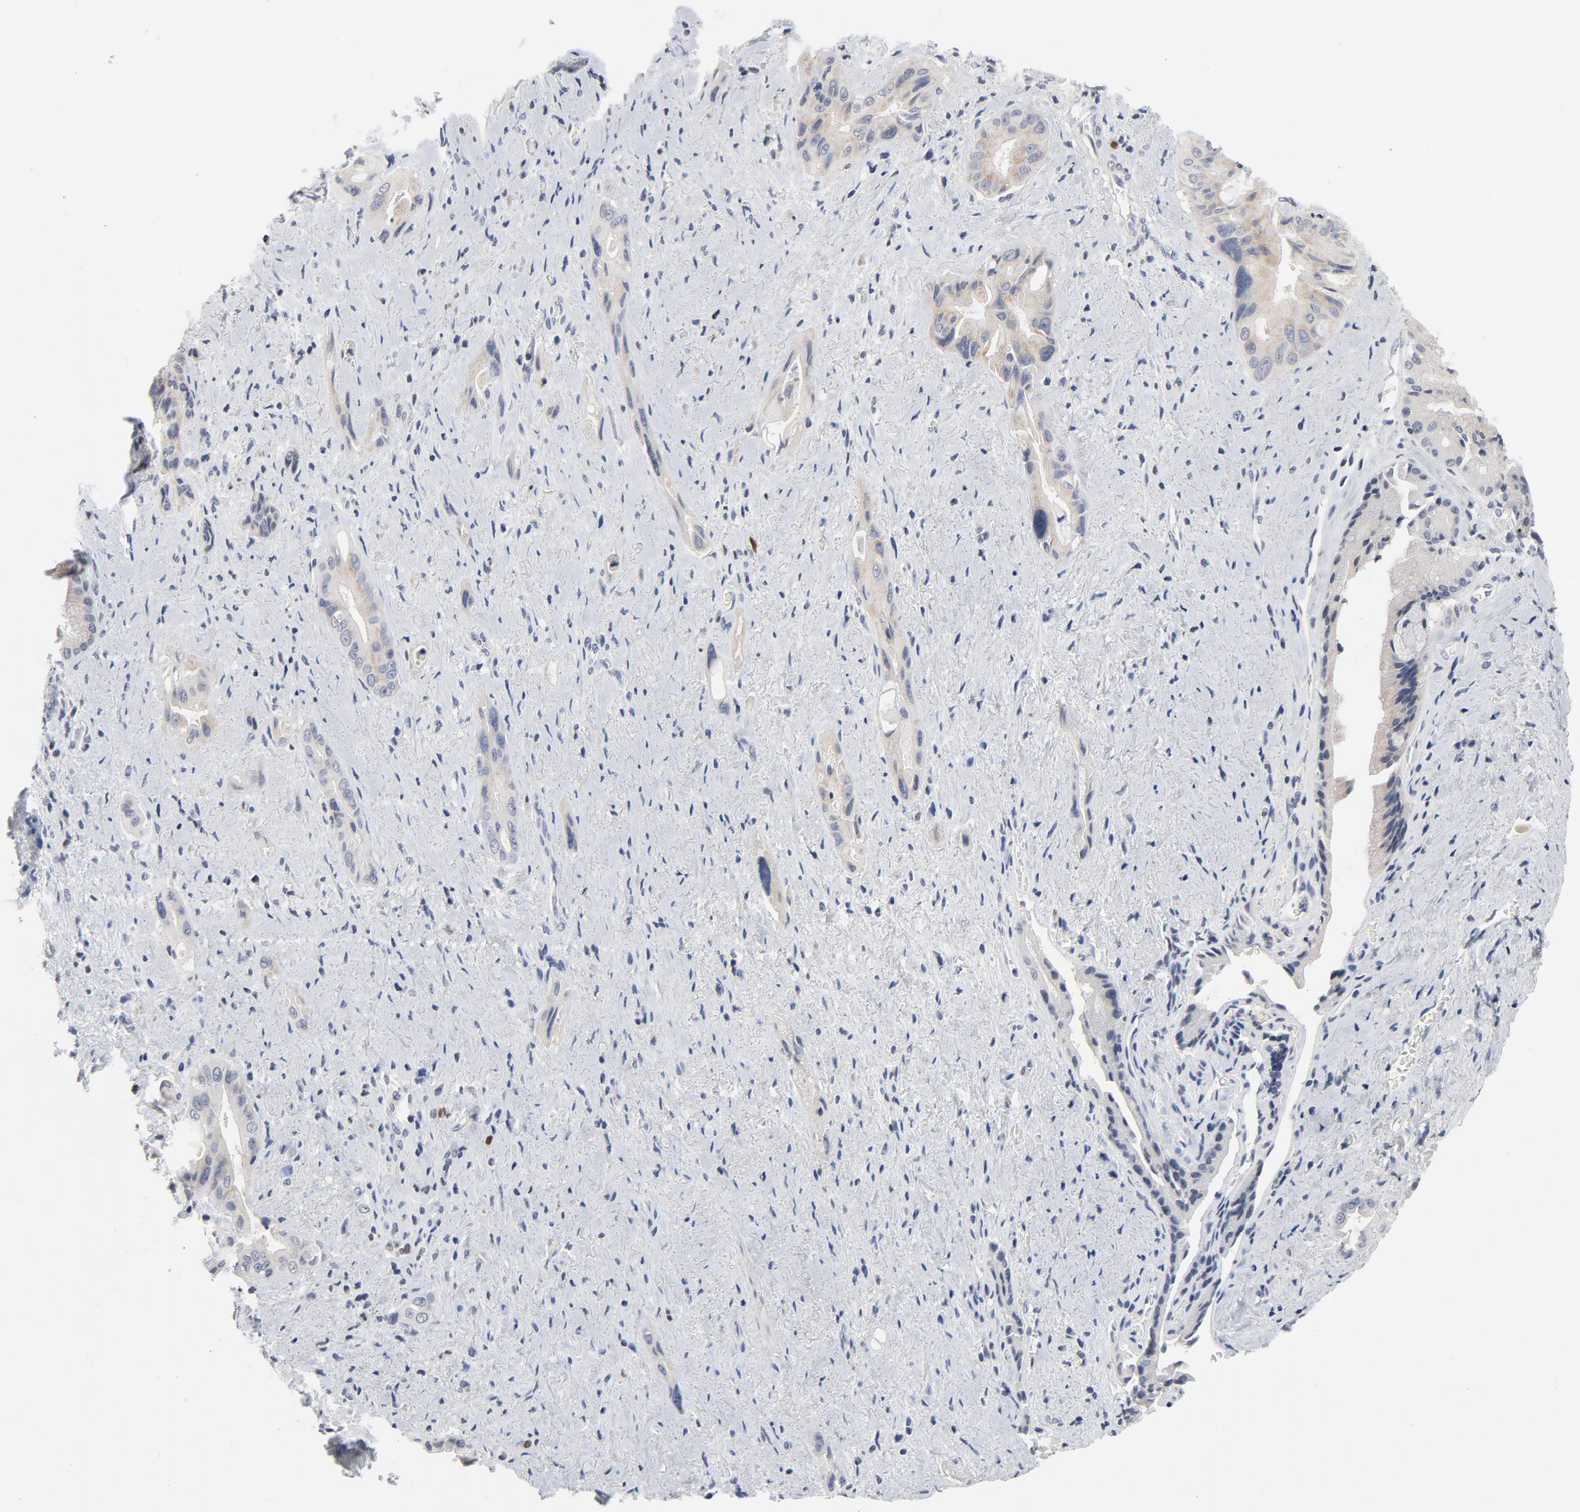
{"staining": {"intensity": "weak", "quantity": "25%-75%", "location": "cytoplasmic/membranous"}, "tissue": "pancreatic cancer", "cell_type": "Tumor cells", "image_type": "cancer", "snomed": [{"axis": "morphology", "description": "Adenocarcinoma, NOS"}, {"axis": "topography", "description": "Pancreas"}], "caption": "Weak cytoplasmic/membranous staining for a protein is appreciated in about 25%-75% of tumor cells of pancreatic cancer using IHC.", "gene": "TCL1A", "patient": {"sex": "male", "age": 77}}